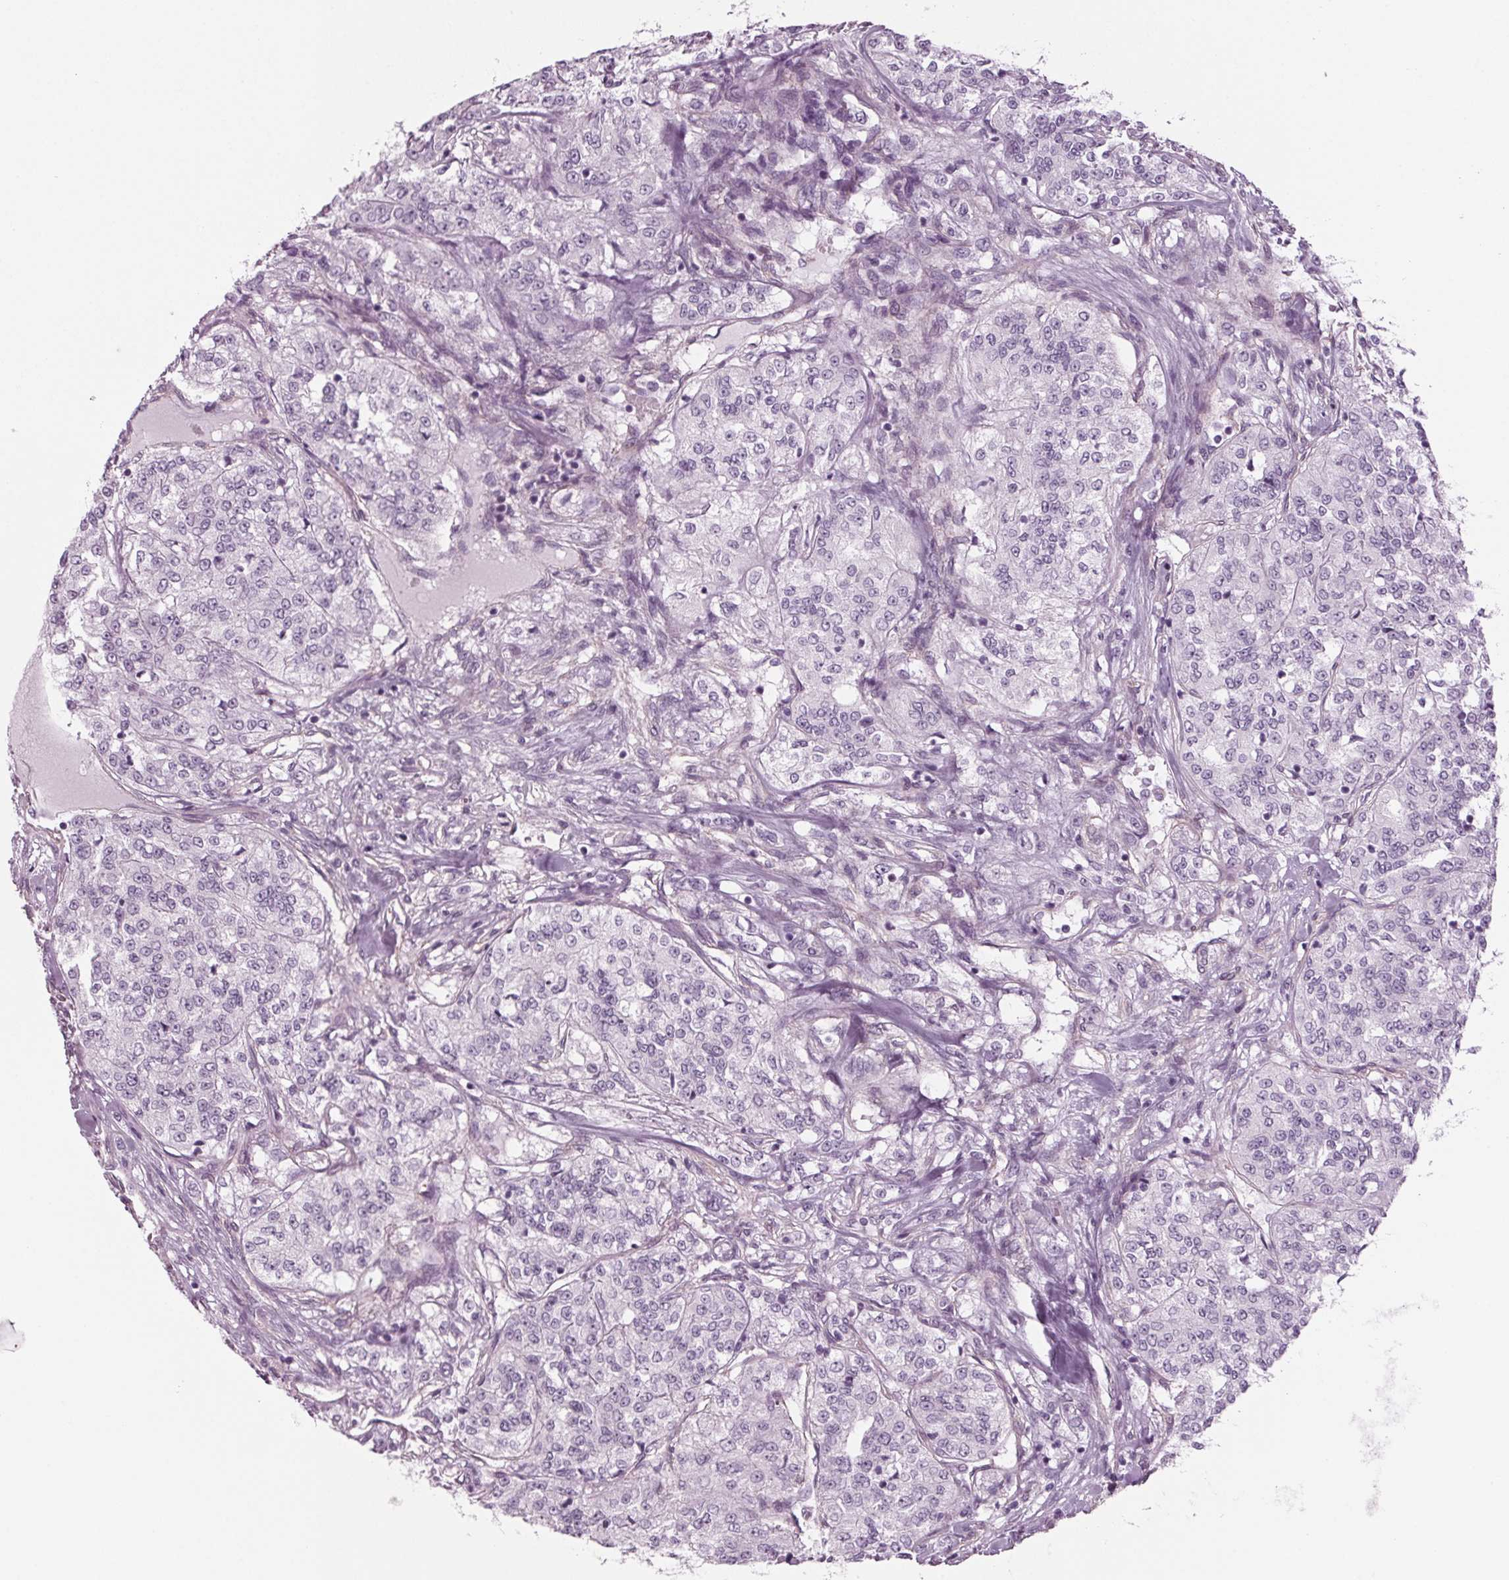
{"staining": {"intensity": "negative", "quantity": "none", "location": "none"}, "tissue": "renal cancer", "cell_type": "Tumor cells", "image_type": "cancer", "snomed": [{"axis": "morphology", "description": "Adenocarcinoma, NOS"}, {"axis": "topography", "description": "Kidney"}], "caption": "Immunohistochemical staining of human adenocarcinoma (renal) exhibits no significant staining in tumor cells. (IHC, brightfield microscopy, high magnification).", "gene": "BHLHE22", "patient": {"sex": "female", "age": 63}}